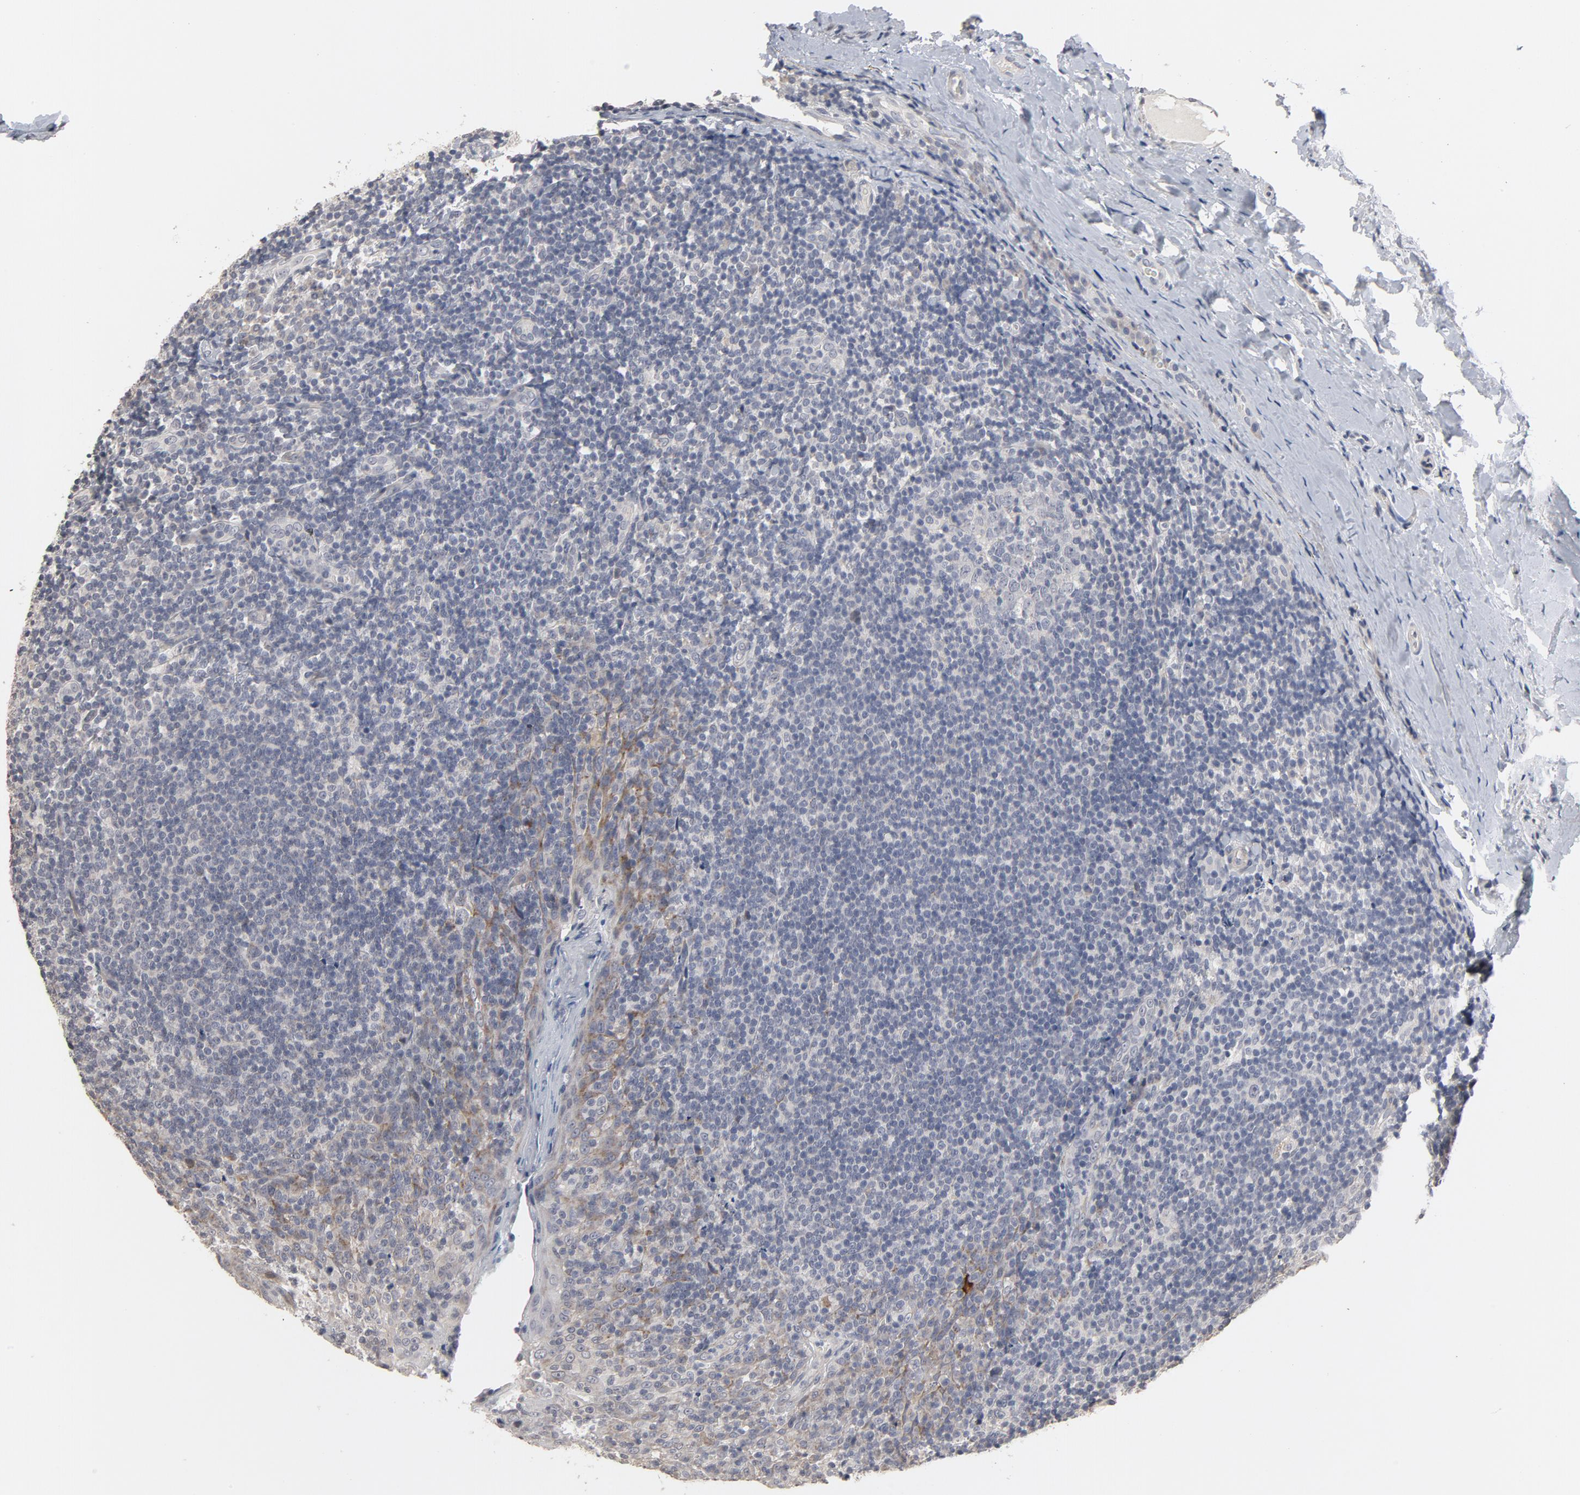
{"staining": {"intensity": "negative", "quantity": "none", "location": "none"}, "tissue": "tonsil", "cell_type": "Germinal center cells", "image_type": "normal", "snomed": [{"axis": "morphology", "description": "Normal tissue, NOS"}, {"axis": "topography", "description": "Tonsil"}], "caption": "Immunohistochemical staining of normal tonsil demonstrates no significant staining in germinal center cells. (DAB (3,3'-diaminobenzidine) immunohistochemistry (IHC) with hematoxylin counter stain).", "gene": "PPP1R1B", "patient": {"sex": "male", "age": 31}}